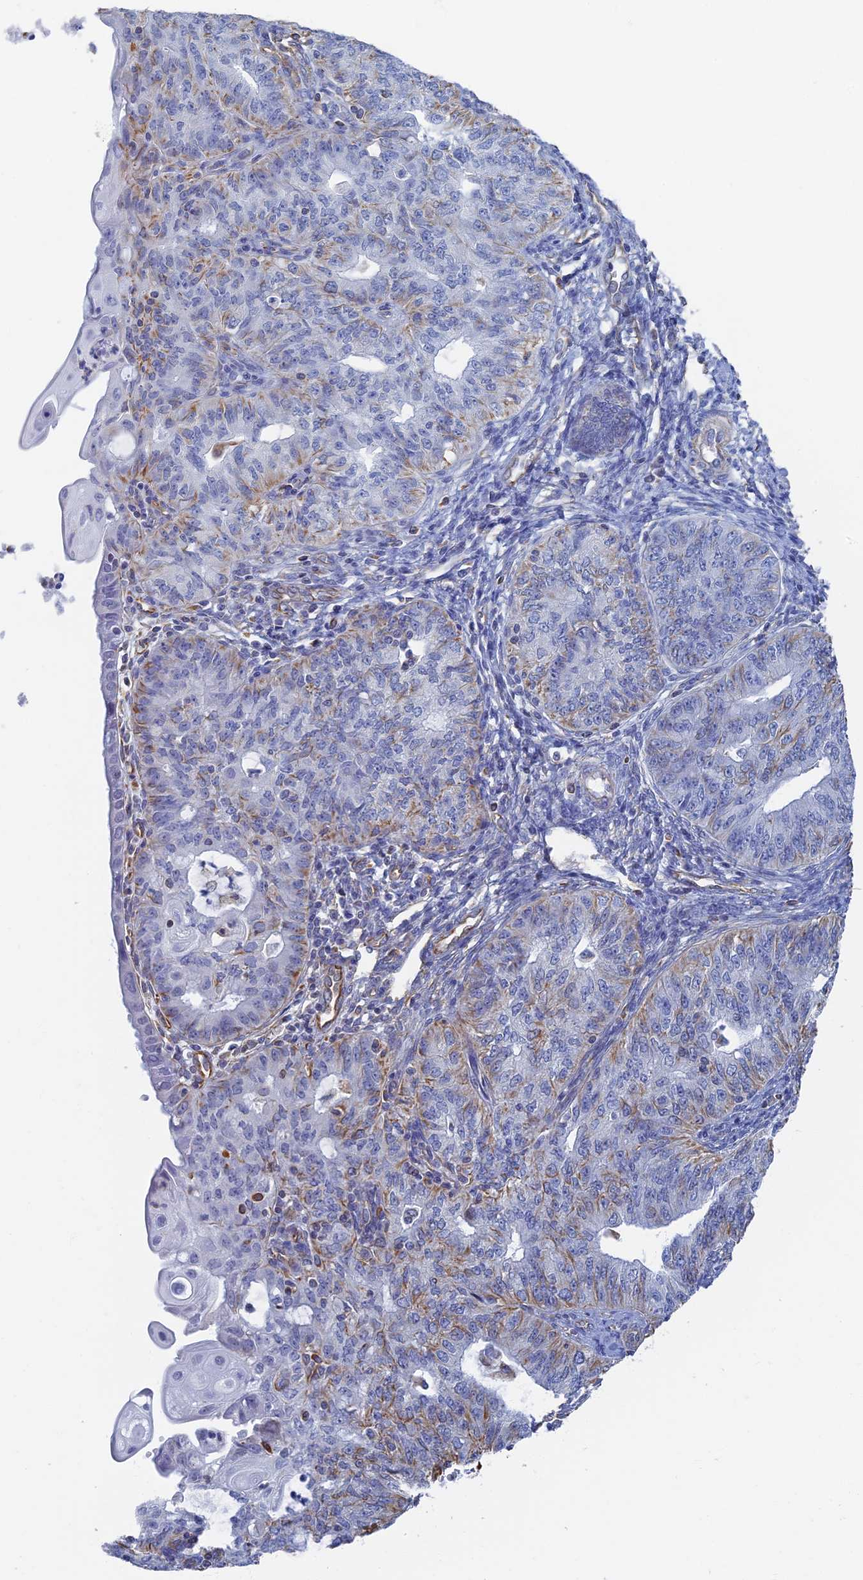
{"staining": {"intensity": "negative", "quantity": "none", "location": "none"}, "tissue": "endometrial cancer", "cell_type": "Tumor cells", "image_type": "cancer", "snomed": [{"axis": "morphology", "description": "Adenocarcinoma, NOS"}, {"axis": "topography", "description": "Endometrium"}], "caption": "An image of human endometrial cancer is negative for staining in tumor cells.", "gene": "RMC1", "patient": {"sex": "female", "age": 32}}